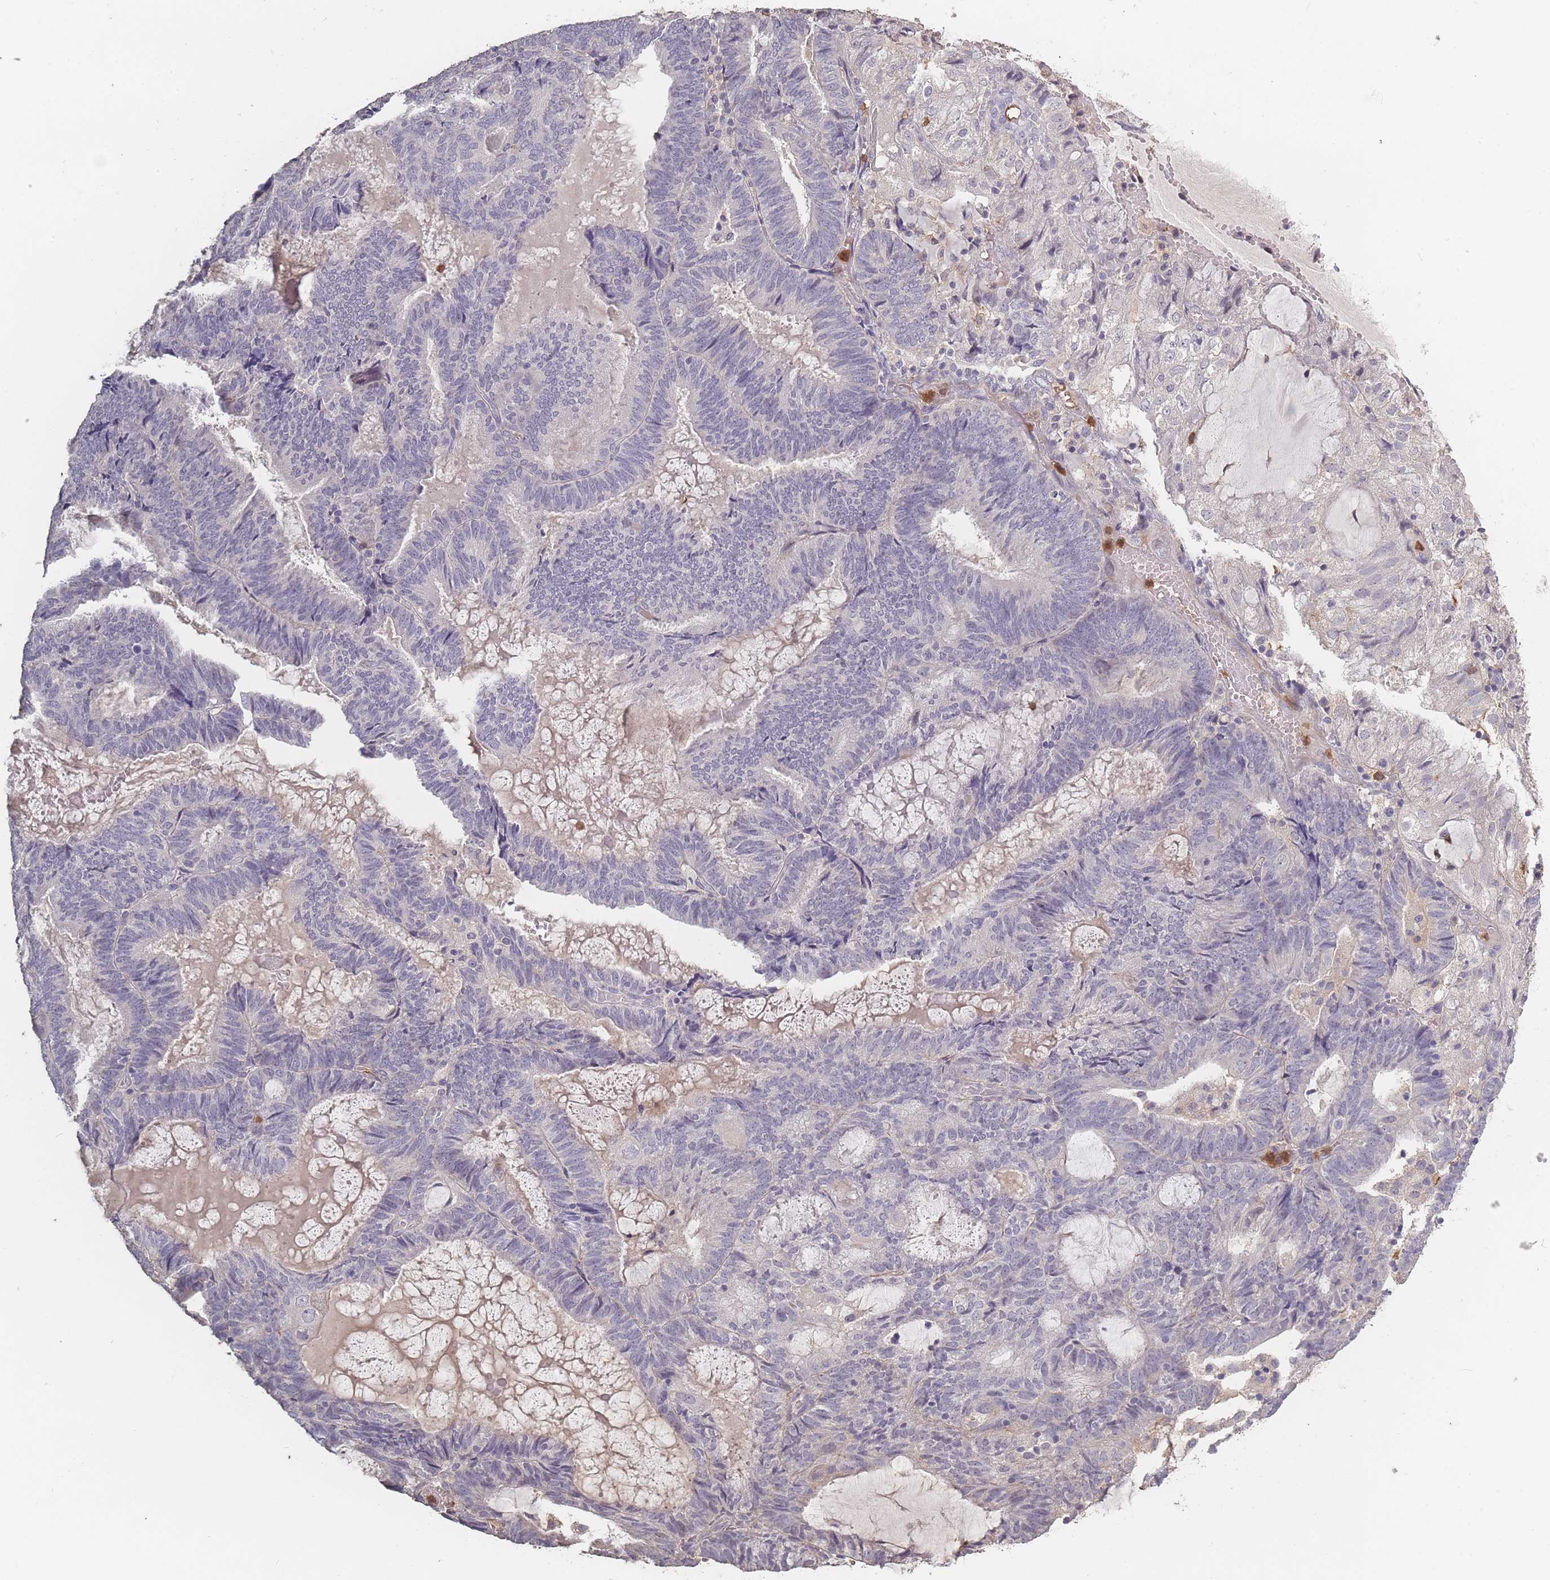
{"staining": {"intensity": "negative", "quantity": "none", "location": "none"}, "tissue": "endometrial cancer", "cell_type": "Tumor cells", "image_type": "cancer", "snomed": [{"axis": "morphology", "description": "Adenocarcinoma, NOS"}, {"axis": "topography", "description": "Endometrium"}], "caption": "A photomicrograph of endometrial cancer (adenocarcinoma) stained for a protein reveals no brown staining in tumor cells.", "gene": "BST1", "patient": {"sex": "female", "age": 81}}